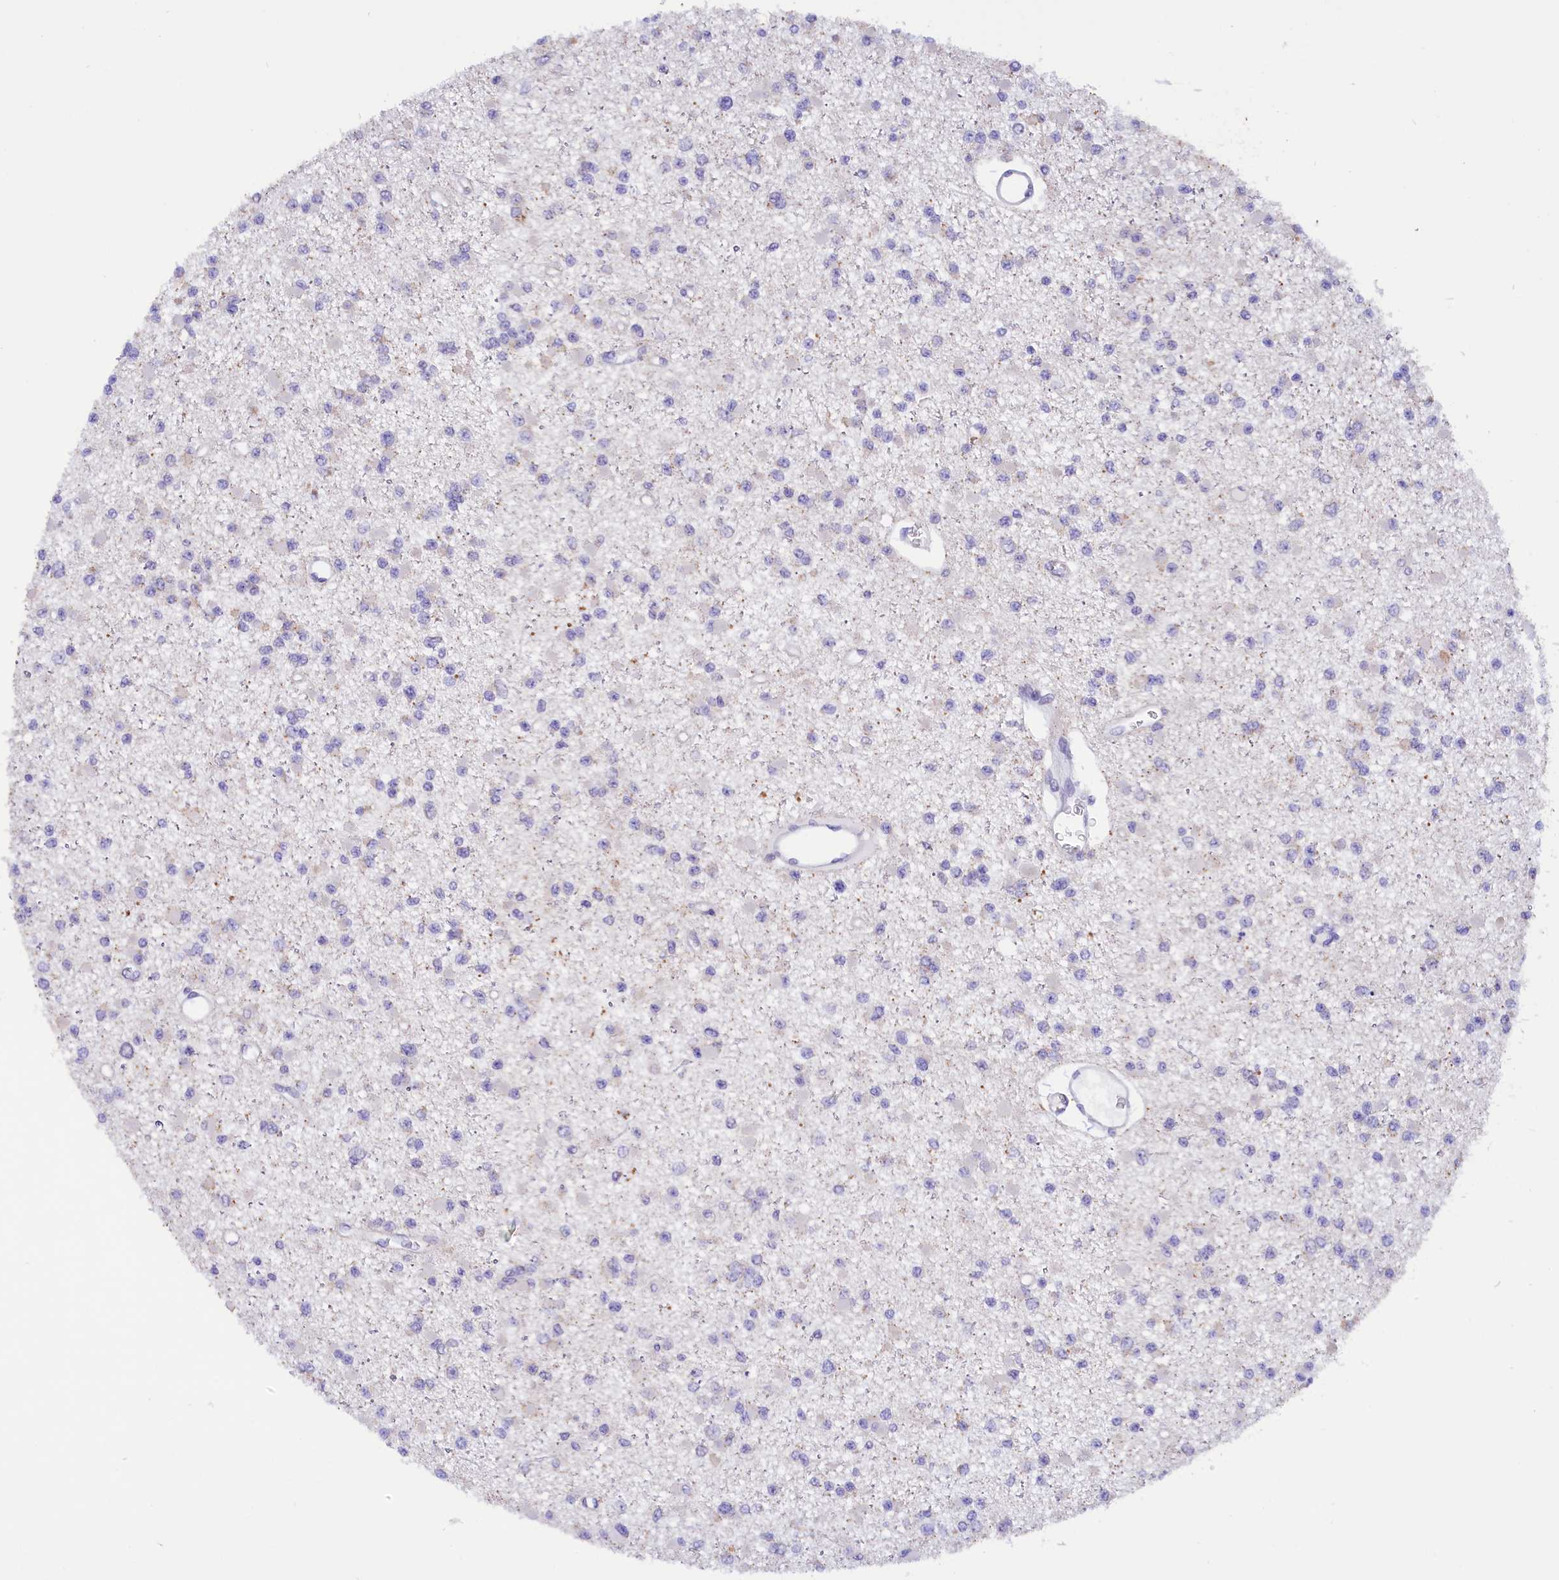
{"staining": {"intensity": "negative", "quantity": "none", "location": "none"}, "tissue": "glioma", "cell_type": "Tumor cells", "image_type": "cancer", "snomed": [{"axis": "morphology", "description": "Glioma, malignant, Low grade"}, {"axis": "topography", "description": "Brain"}], "caption": "Tumor cells show no significant staining in glioma.", "gene": "PKIA", "patient": {"sex": "female", "age": 22}}